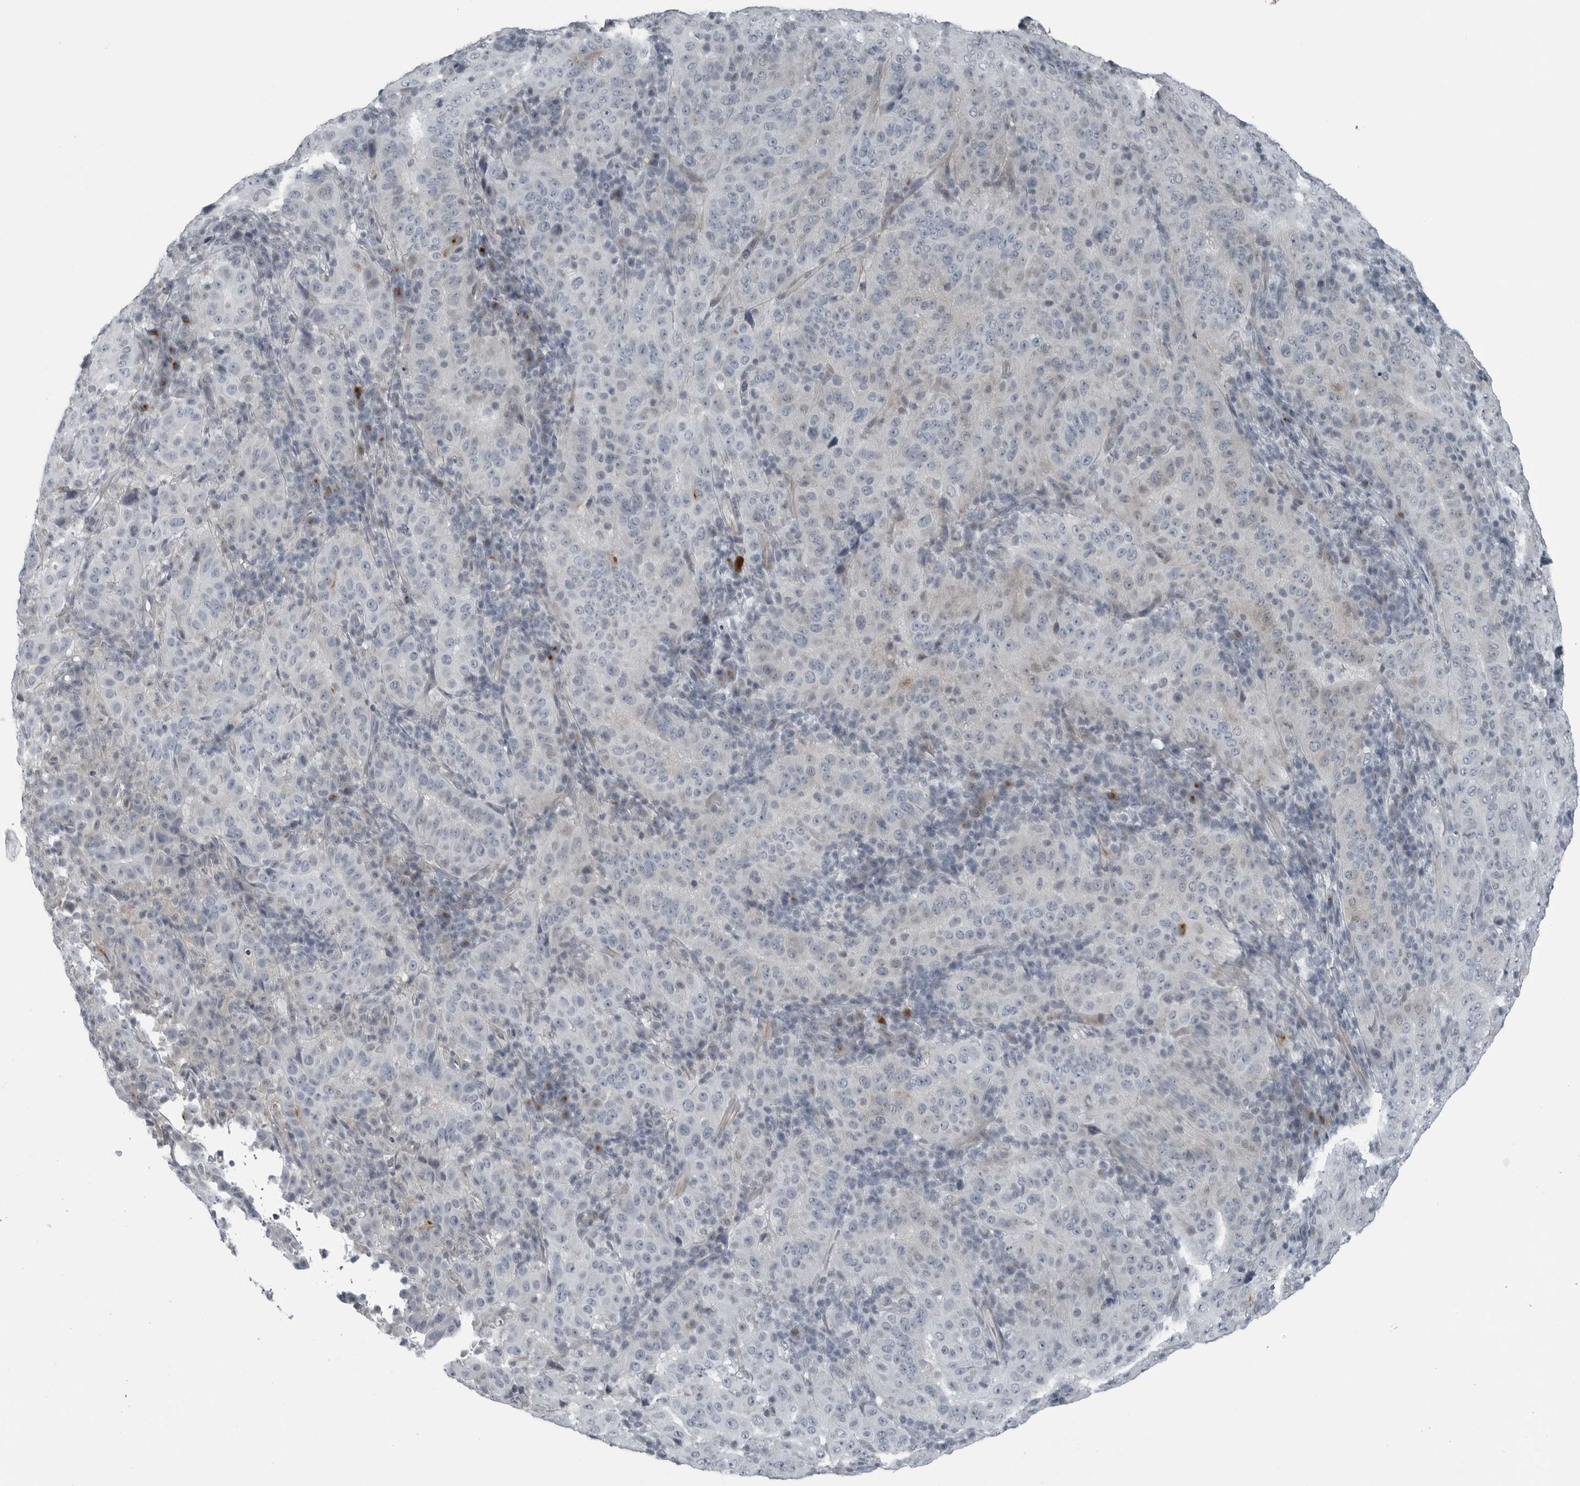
{"staining": {"intensity": "negative", "quantity": "none", "location": "none"}, "tissue": "pancreatic cancer", "cell_type": "Tumor cells", "image_type": "cancer", "snomed": [{"axis": "morphology", "description": "Adenocarcinoma, NOS"}, {"axis": "topography", "description": "Pancreas"}], "caption": "Tumor cells are negative for brown protein staining in pancreatic cancer (adenocarcinoma).", "gene": "GAK", "patient": {"sex": "male", "age": 63}}